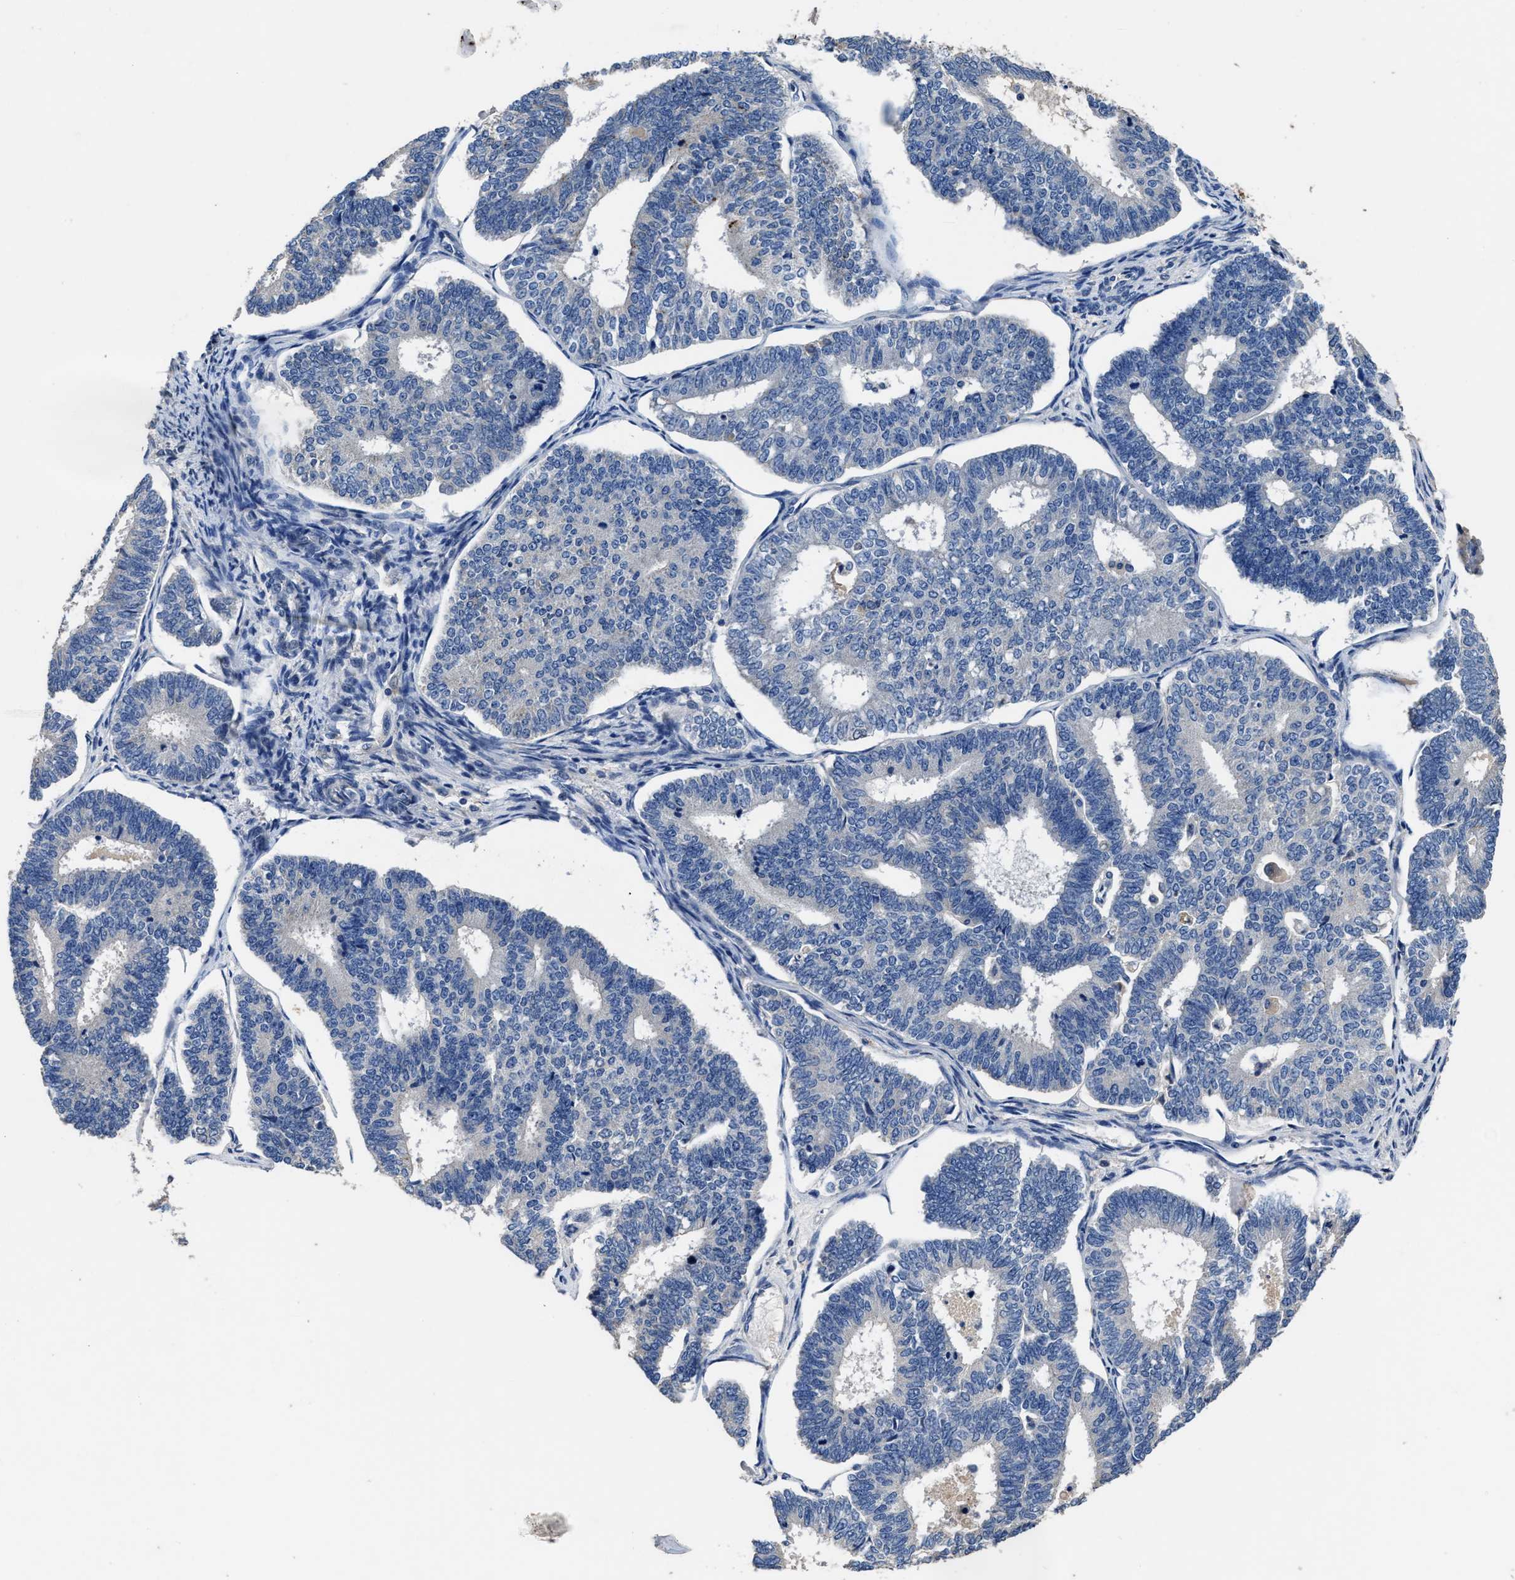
{"staining": {"intensity": "negative", "quantity": "none", "location": "none"}, "tissue": "endometrial cancer", "cell_type": "Tumor cells", "image_type": "cancer", "snomed": [{"axis": "morphology", "description": "Adenocarcinoma, NOS"}, {"axis": "topography", "description": "Endometrium"}], "caption": "Micrograph shows no significant protein positivity in tumor cells of adenocarcinoma (endometrial). Brightfield microscopy of immunohistochemistry (IHC) stained with DAB (brown) and hematoxylin (blue), captured at high magnification.", "gene": "UBR4", "patient": {"sex": "female", "age": 70}}